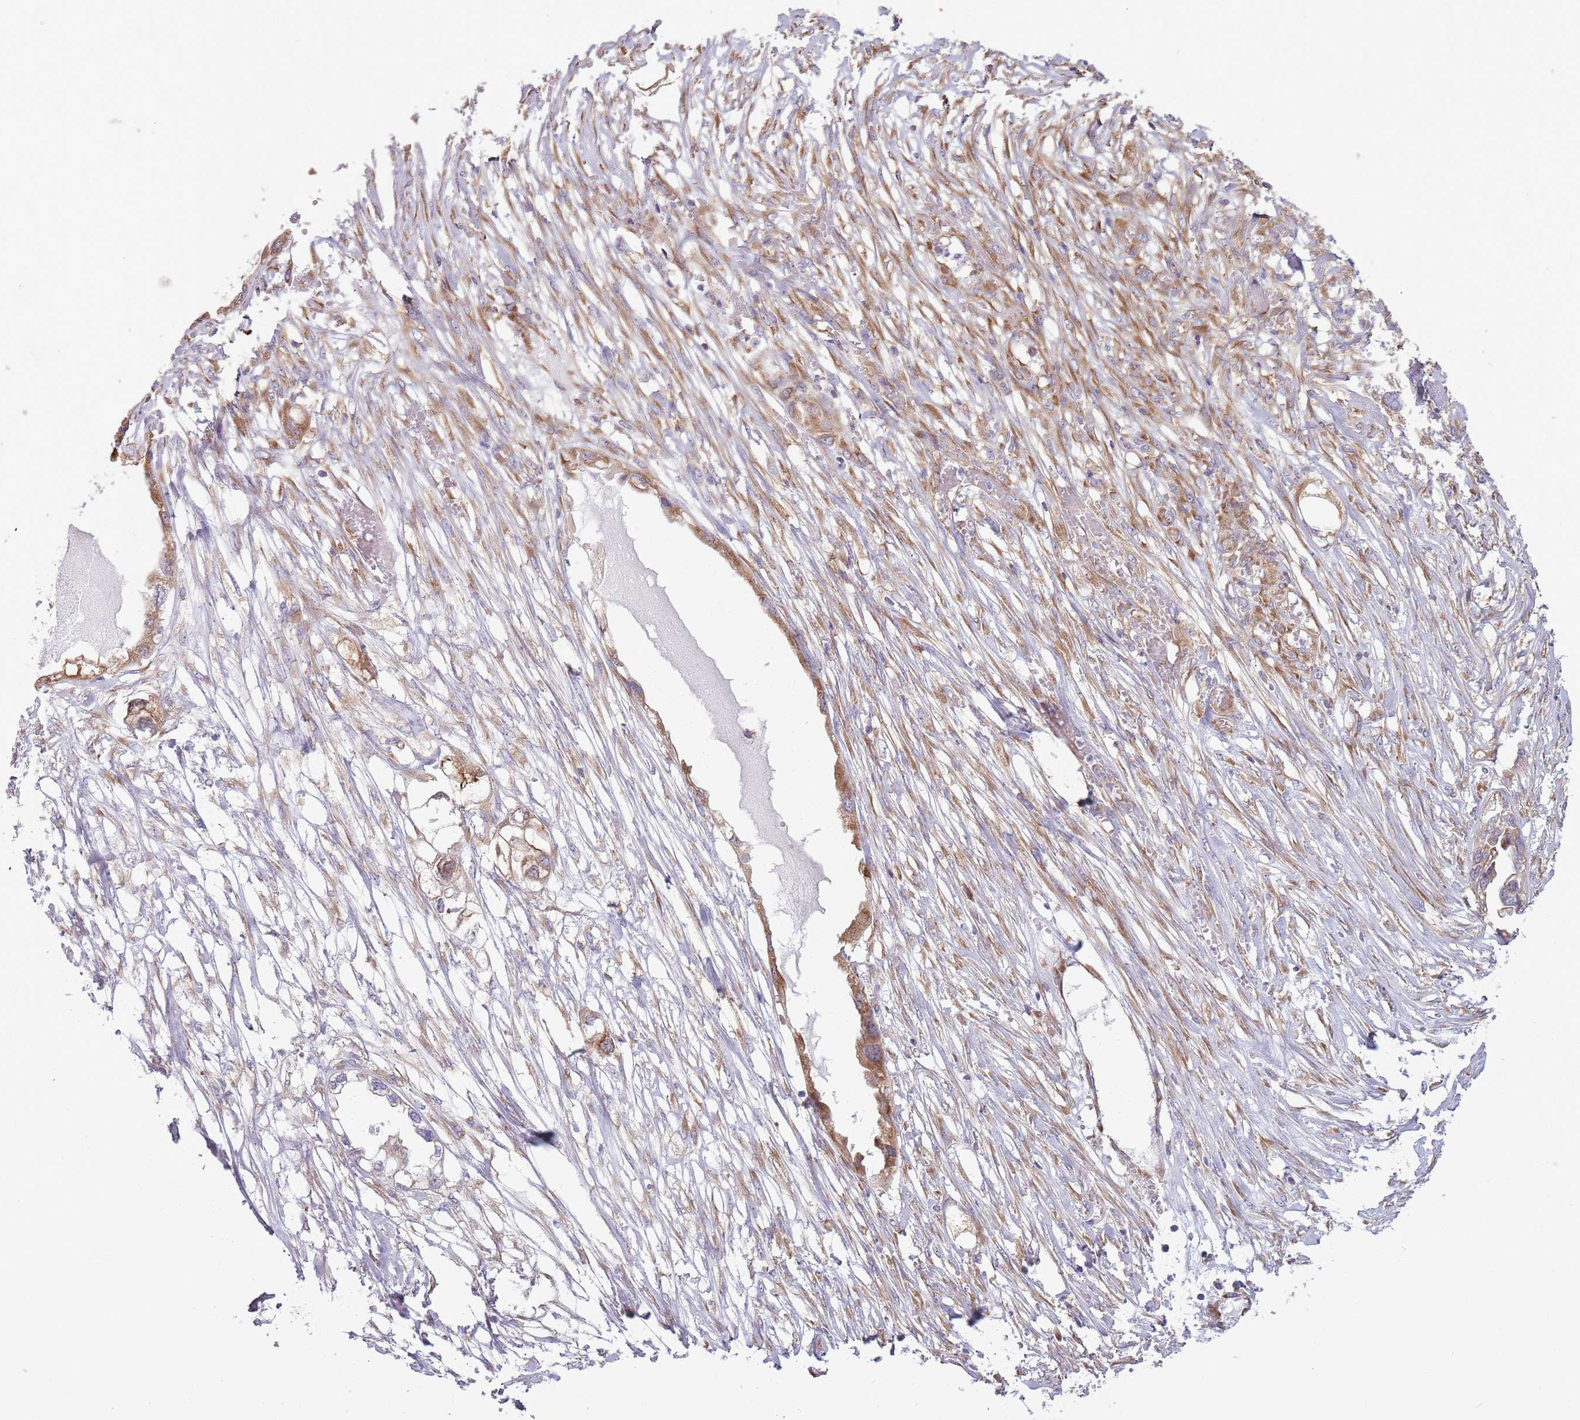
{"staining": {"intensity": "moderate", "quantity": ">75%", "location": "cytoplasmic/membranous"}, "tissue": "endometrial cancer", "cell_type": "Tumor cells", "image_type": "cancer", "snomed": [{"axis": "morphology", "description": "Adenocarcinoma, NOS"}, {"axis": "morphology", "description": "Adenocarcinoma, metastatic, NOS"}, {"axis": "topography", "description": "Adipose tissue"}, {"axis": "topography", "description": "Endometrium"}], "caption": "Adenocarcinoma (endometrial) stained for a protein (brown) shows moderate cytoplasmic/membranous positive positivity in about >75% of tumor cells.", "gene": "RPL17-C18orf32", "patient": {"sex": "female", "age": 67}}